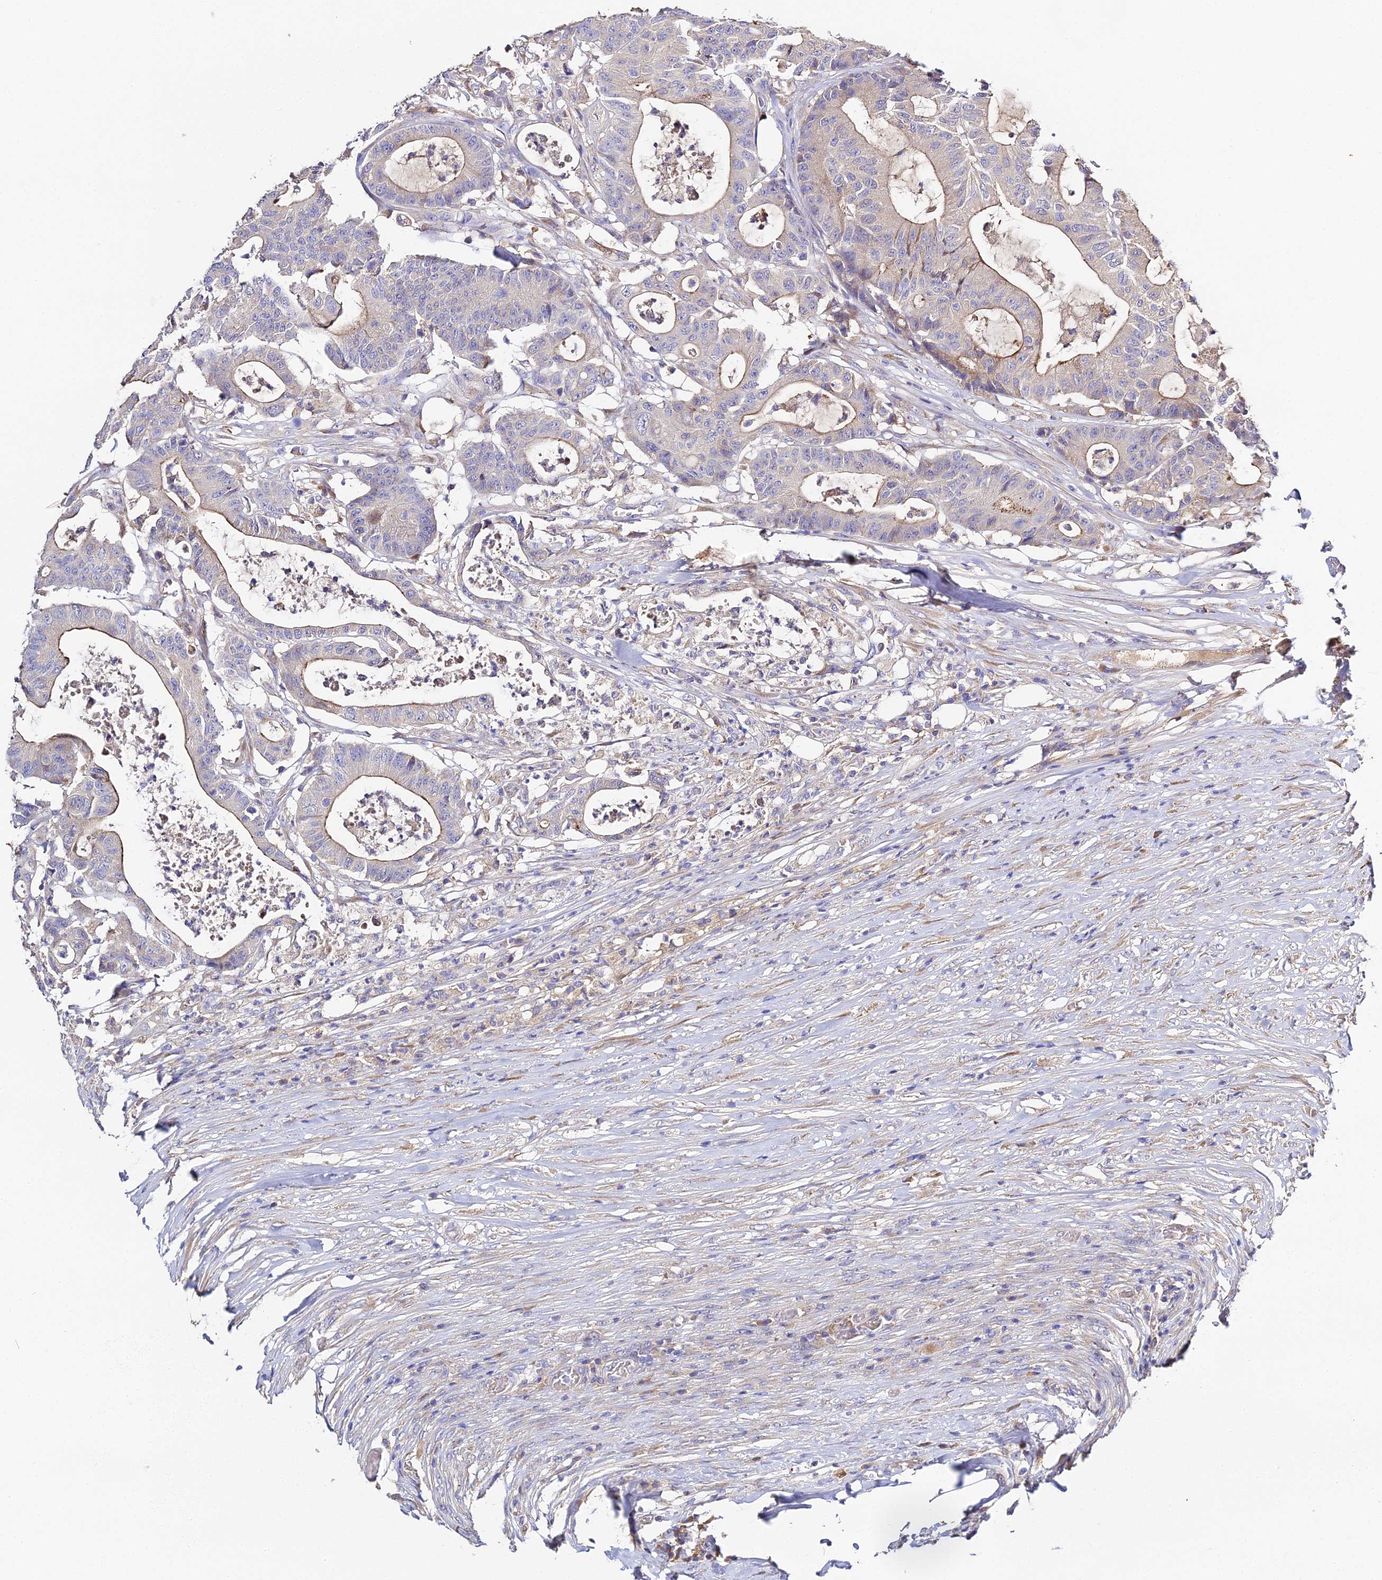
{"staining": {"intensity": "moderate", "quantity": "<25%", "location": "cytoplasmic/membranous"}, "tissue": "colorectal cancer", "cell_type": "Tumor cells", "image_type": "cancer", "snomed": [{"axis": "morphology", "description": "Adenocarcinoma, NOS"}, {"axis": "topography", "description": "Colon"}], "caption": "High-power microscopy captured an immunohistochemistry (IHC) image of adenocarcinoma (colorectal), revealing moderate cytoplasmic/membranous staining in about <25% of tumor cells. The protein of interest is stained brown, and the nuclei are stained in blue (DAB IHC with brightfield microscopy, high magnification).", "gene": "SCX", "patient": {"sex": "female", "age": 84}}